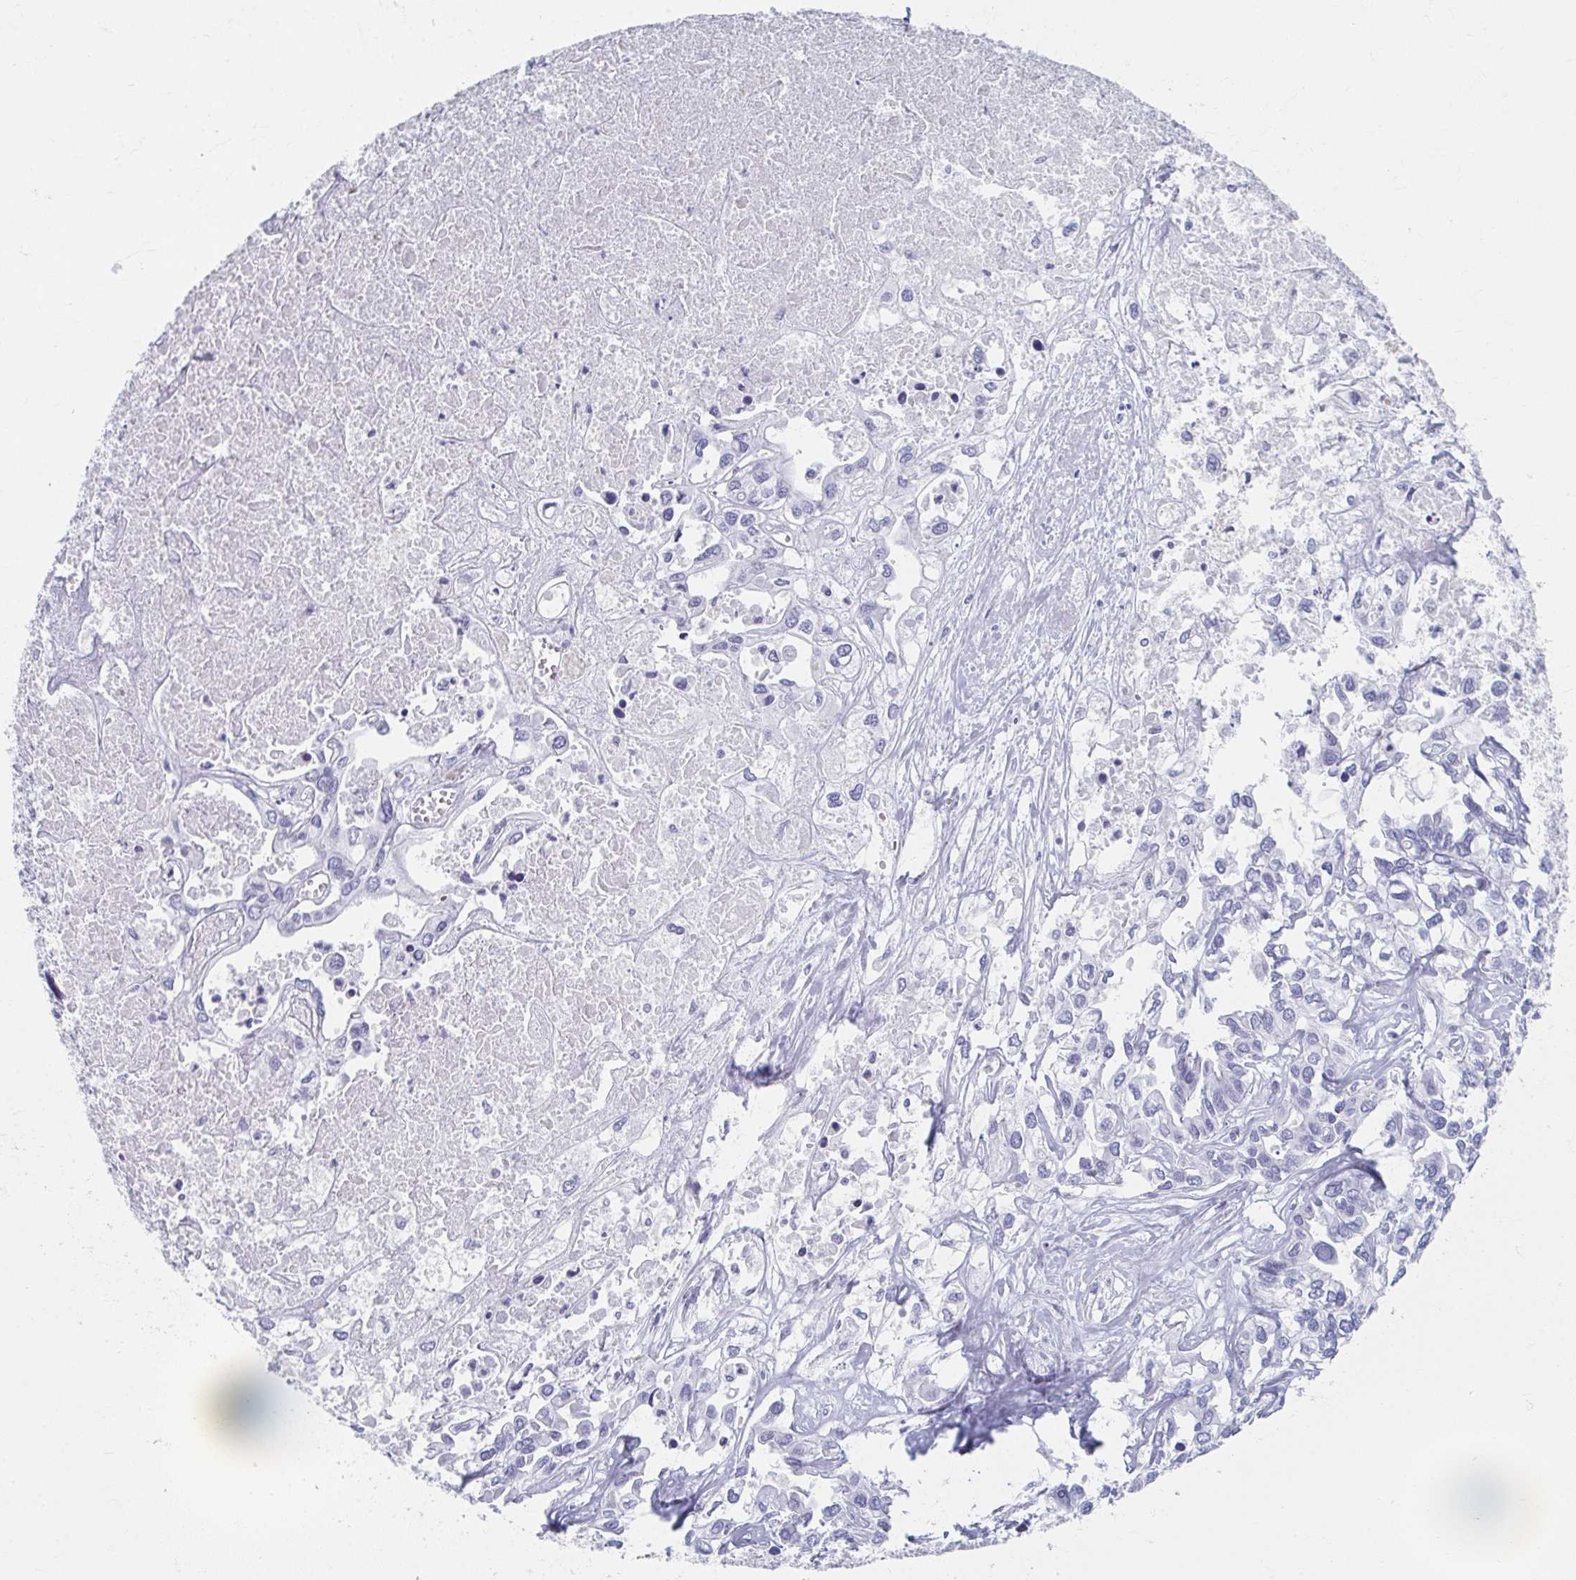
{"staining": {"intensity": "negative", "quantity": "none", "location": "none"}, "tissue": "liver cancer", "cell_type": "Tumor cells", "image_type": "cancer", "snomed": [{"axis": "morphology", "description": "Cholangiocarcinoma"}, {"axis": "topography", "description": "Liver"}], "caption": "The immunohistochemistry (IHC) histopathology image has no significant expression in tumor cells of liver cholangiocarcinoma tissue.", "gene": "GHRL", "patient": {"sex": "female", "age": 64}}